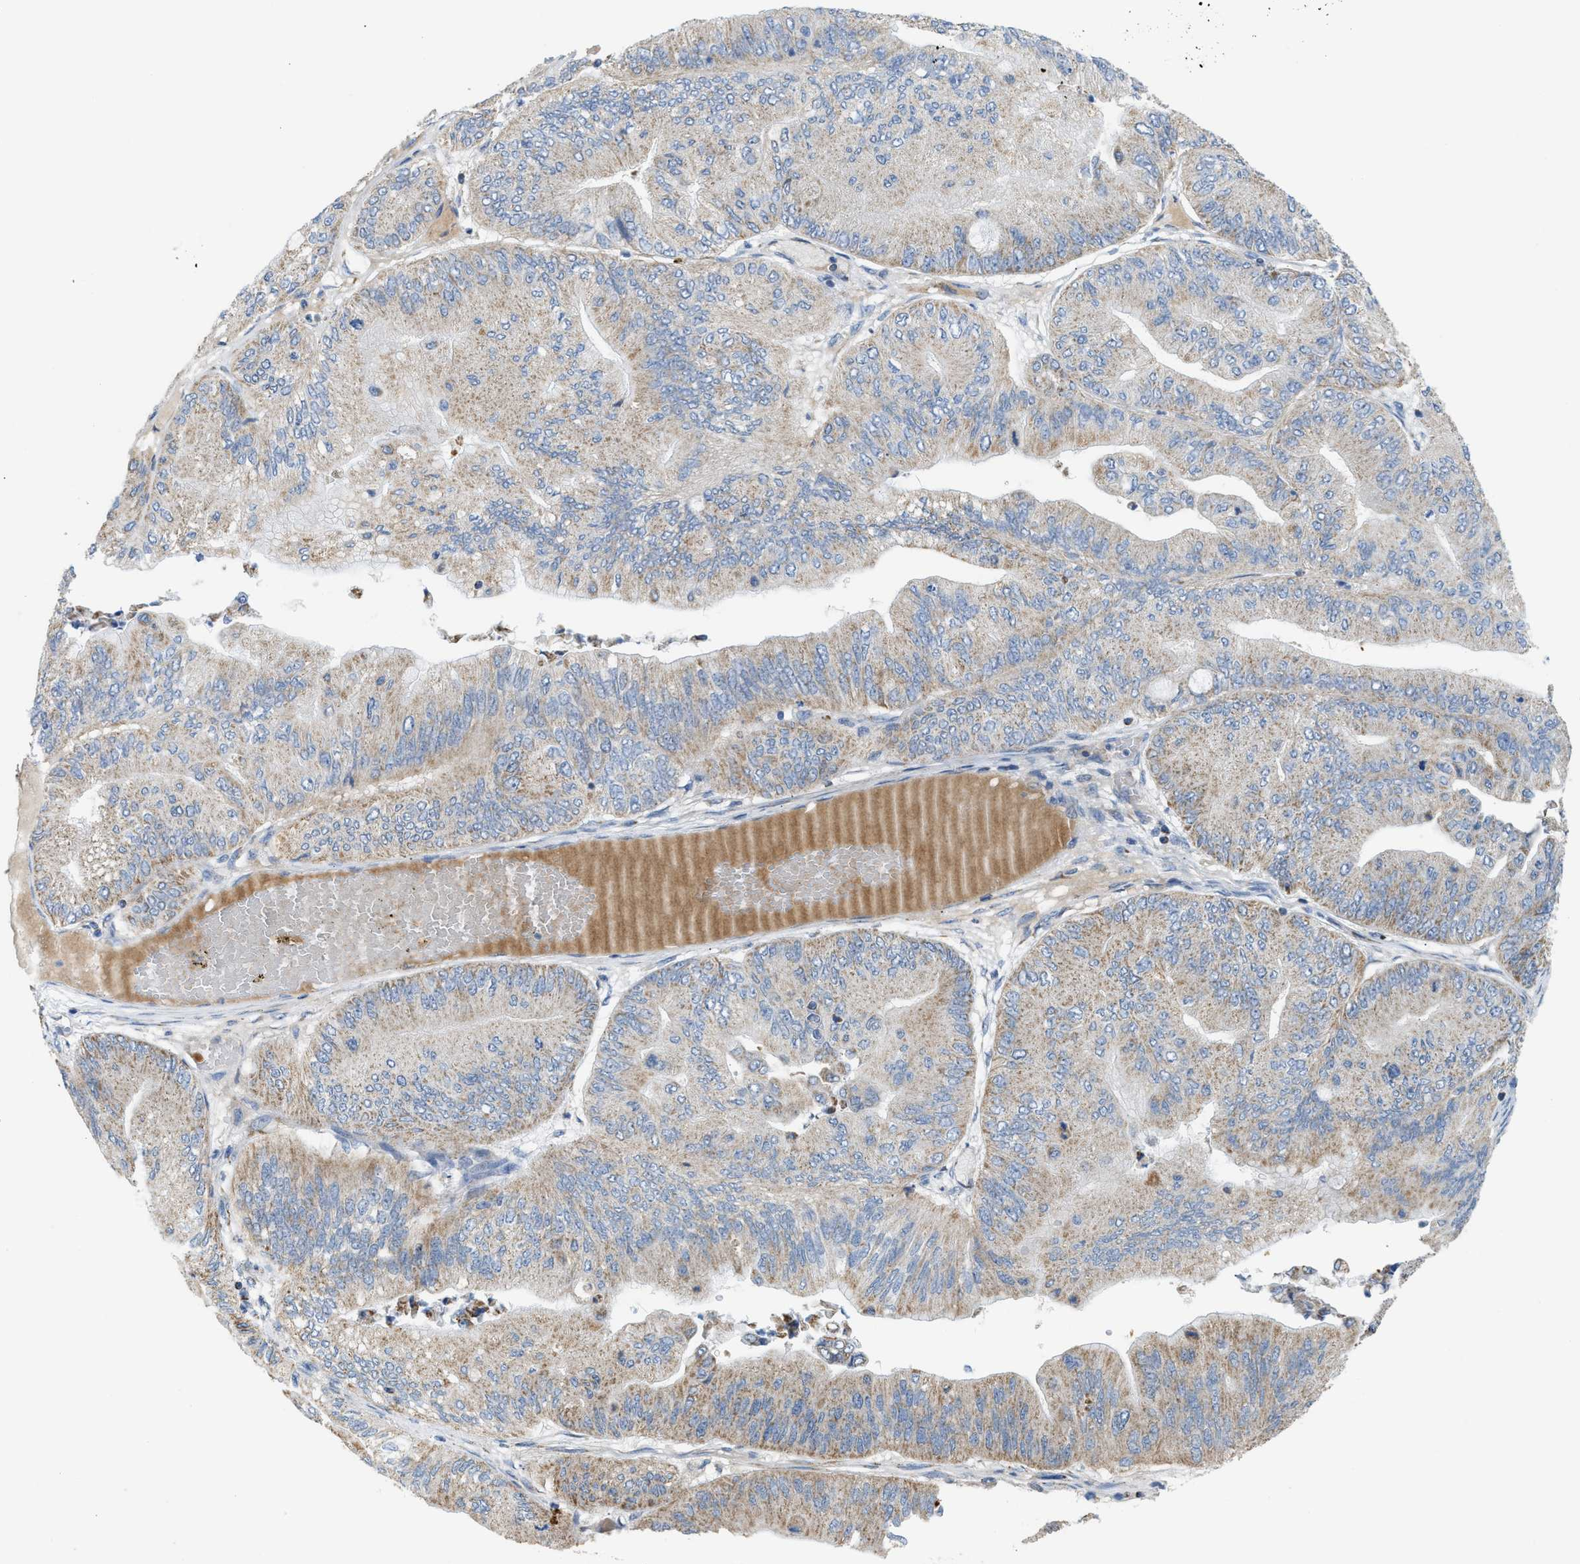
{"staining": {"intensity": "weak", "quantity": ">75%", "location": "cytoplasmic/membranous"}, "tissue": "ovarian cancer", "cell_type": "Tumor cells", "image_type": "cancer", "snomed": [{"axis": "morphology", "description": "Cystadenocarcinoma, mucinous, NOS"}, {"axis": "topography", "description": "Ovary"}], "caption": "Mucinous cystadenocarcinoma (ovarian) tissue displays weak cytoplasmic/membranous staining in approximately >75% of tumor cells The protein is stained brown, and the nuclei are stained in blue (DAB IHC with brightfield microscopy, high magnification).", "gene": "GOT2", "patient": {"sex": "female", "age": 61}}